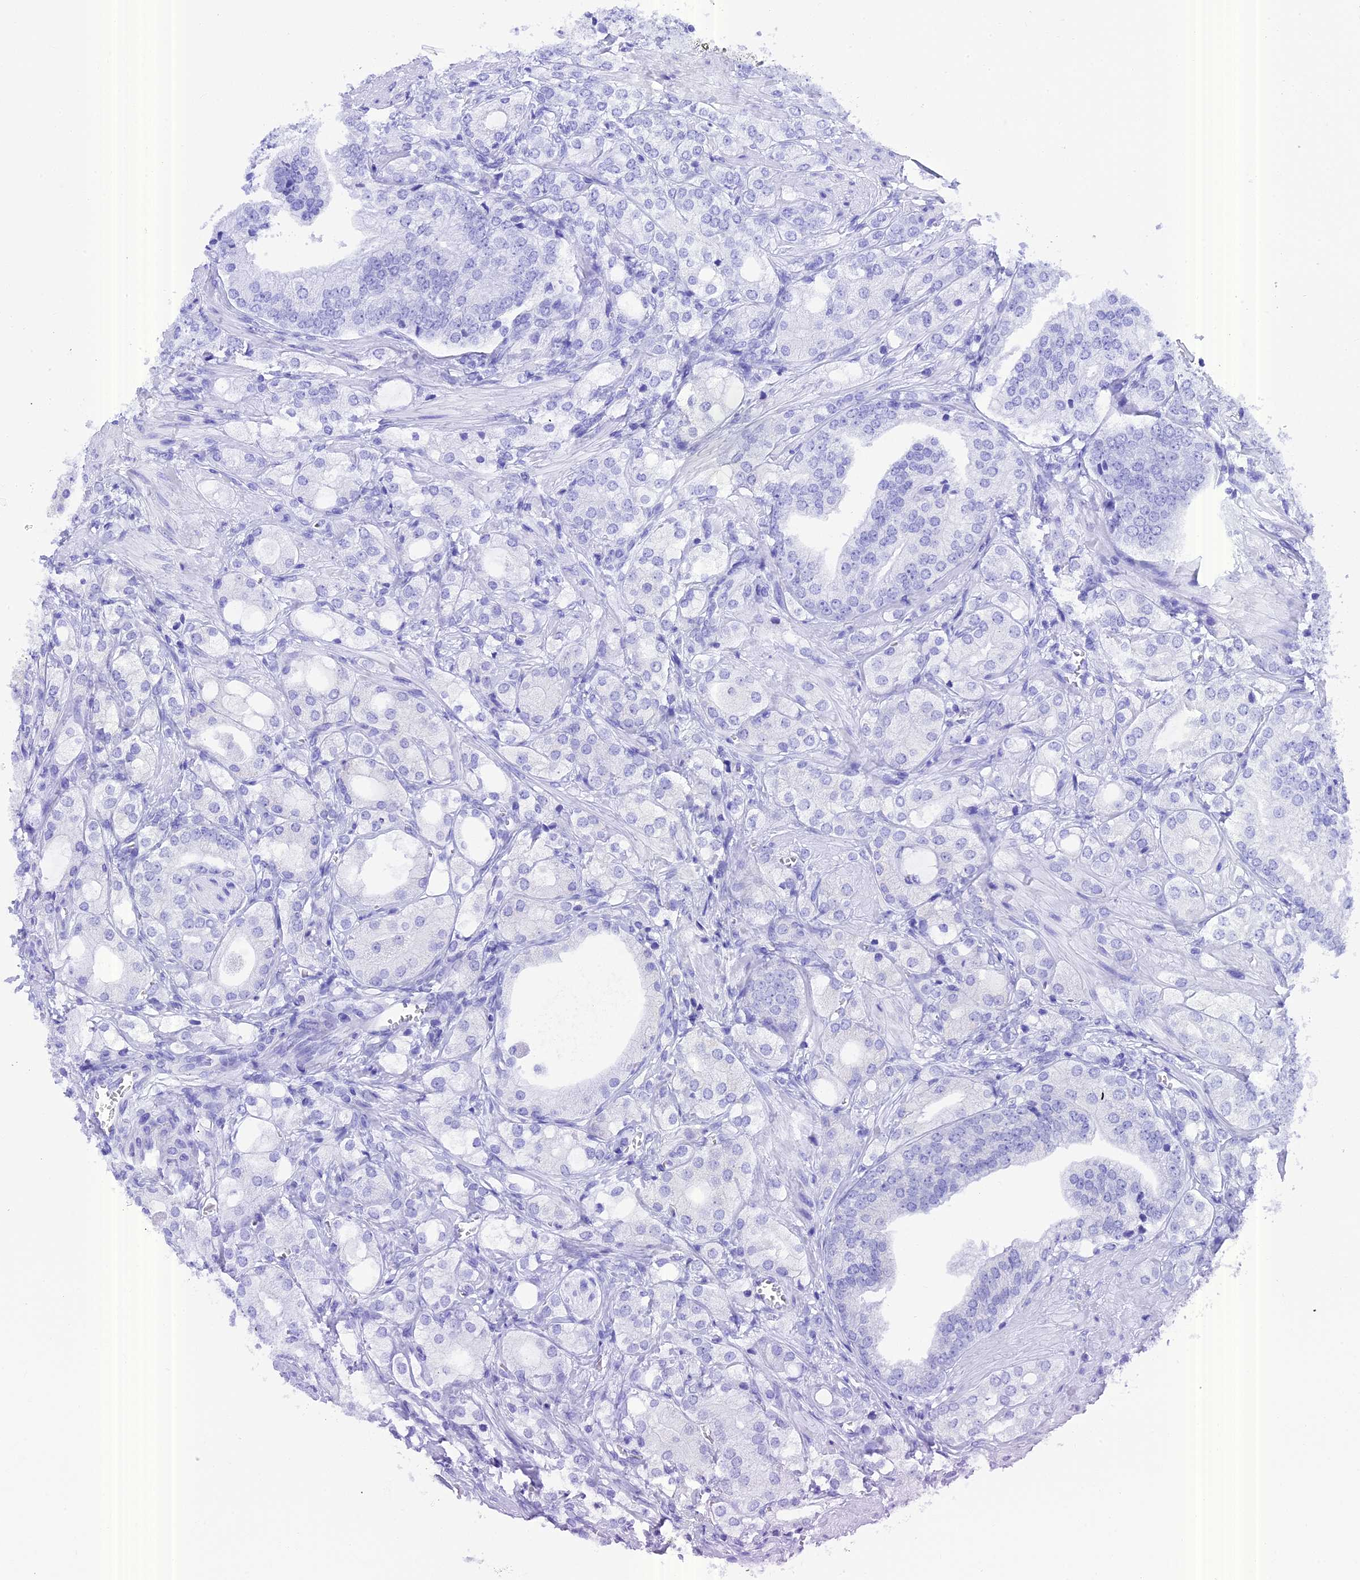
{"staining": {"intensity": "negative", "quantity": "none", "location": "none"}, "tissue": "prostate cancer", "cell_type": "Tumor cells", "image_type": "cancer", "snomed": [{"axis": "morphology", "description": "Adenocarcinoma, High grade"}, {"axis": "topography", "description": "Prostate"}], "caption": "Immunohistochemical staining of high-grade adenocarcinoma (prostate) reveals no significant positivity in tumor cells.", "gene": "CHMP2A", "patient": {"sex": "male", "age": 50}}